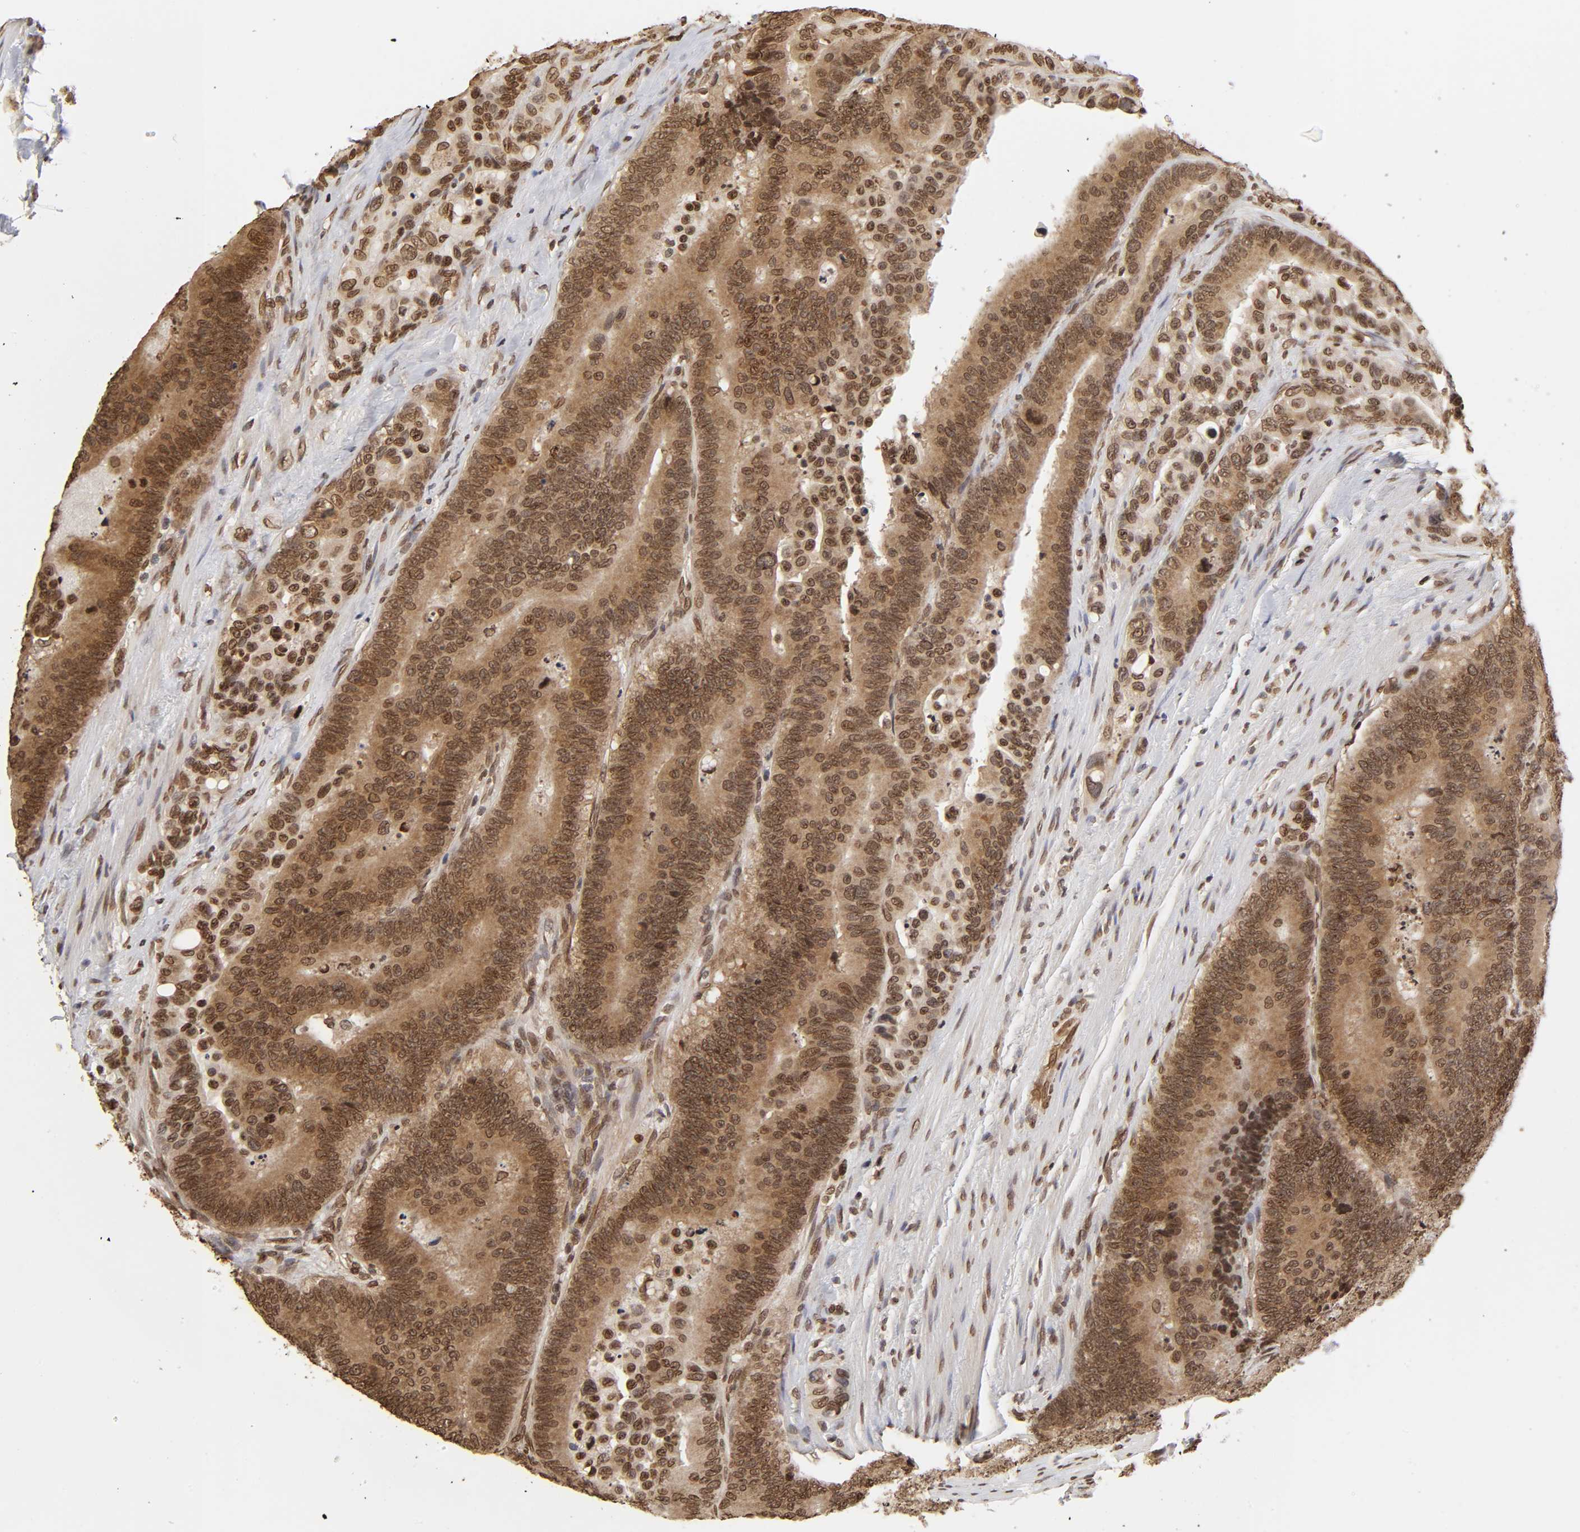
{"staining": {"intensity": "moderate", "quantity": ">75%", "location": "cytoplasmic/membranous,nuclear"}, "tissue": "colorectal cancer", "cell_type": "Tumor cells", "image_type": "cancer", "snomed": [{"axis": "morphology", "description": "Normal tissue, NOS"}, {"axis": "morphology", "description": "Adenocarcinoma, NOS"}, {"axis": "topography", "description": "Colon"}], "caption": "Colorectal adenocarcinoma was stained to show a protein in brown. There is medium levels of moderate cytoplasmic/membranous and nuclear expression in about >75% of tumor cells. Immunohistochemistry (ihc) stains the protein of interest in brown and the nuclei are stained blue.", "gene": "MLLT6", "patient": {"sex": "male", "age": 82}}